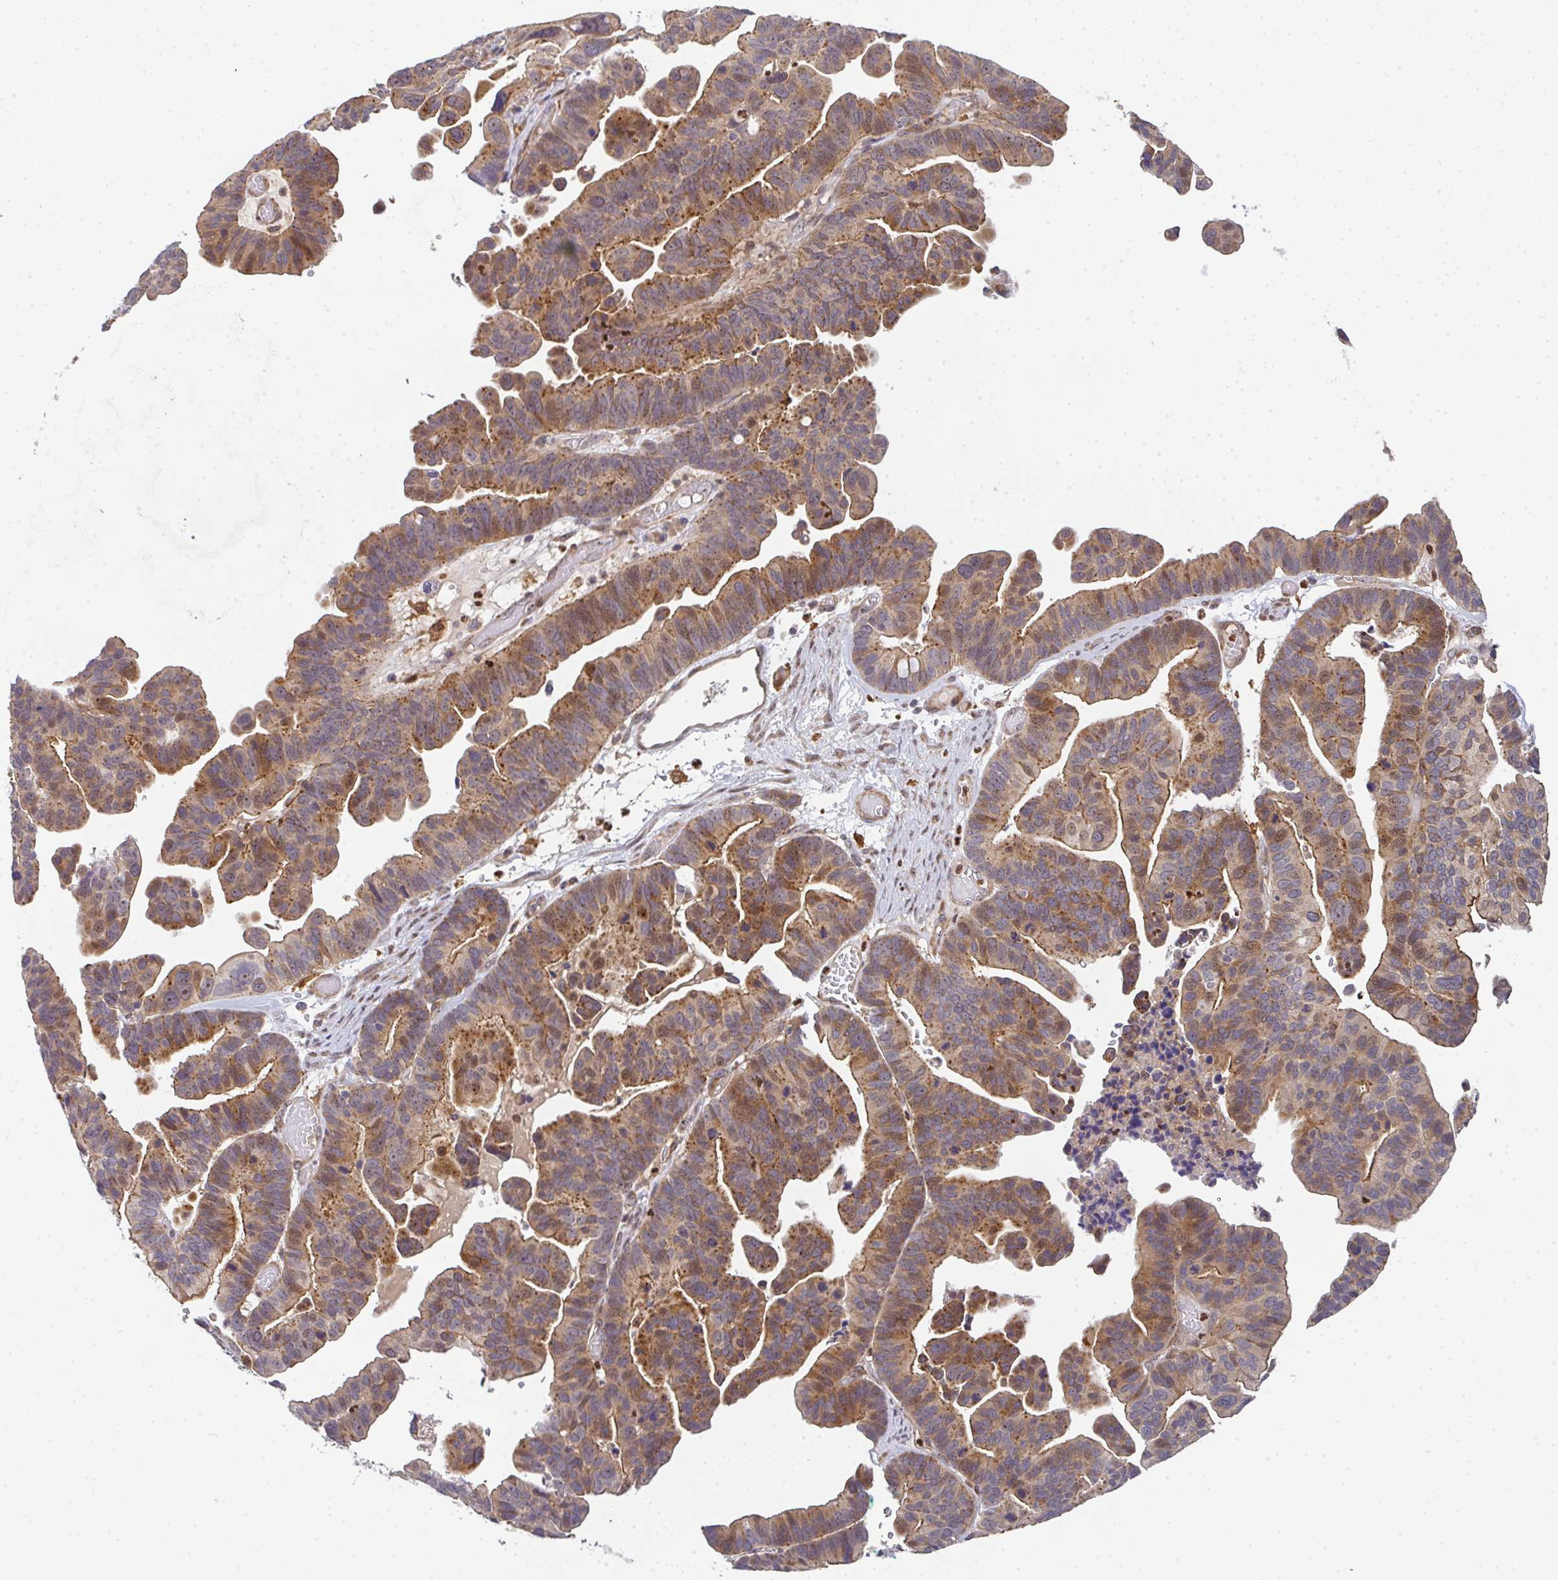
{"staining": {"intensity": "weak", "quantity": ">75%", "location": "cytoplasmic/membranous,nuclear"}, "tissue": "ovarian cancer", "cell_type": "Tumor cells", "image_type": "cancer", "snomed": [{"axis": "morphology", "description": "Cystadenocarcinoma, serous, NOS"}, {"axis": "topography", "description": "Ovary"}], "caption": "Immunohistochemistry (IHC) staining of serous cystadenocarcinoma (ovarian), which exhibits low levels of weak cytoplasmic/membranous and nuclear positivity in approximately >75% of tumor cells indicating weak cytoplasmic/membranous and nuclear protein positivity. The staining was performed using DAB (brown) for protein detection and nuclei were counterstained in hematoxylin (blue).", "gene": "SIMC1", "patient": {"sex": "female", "age": 56}}